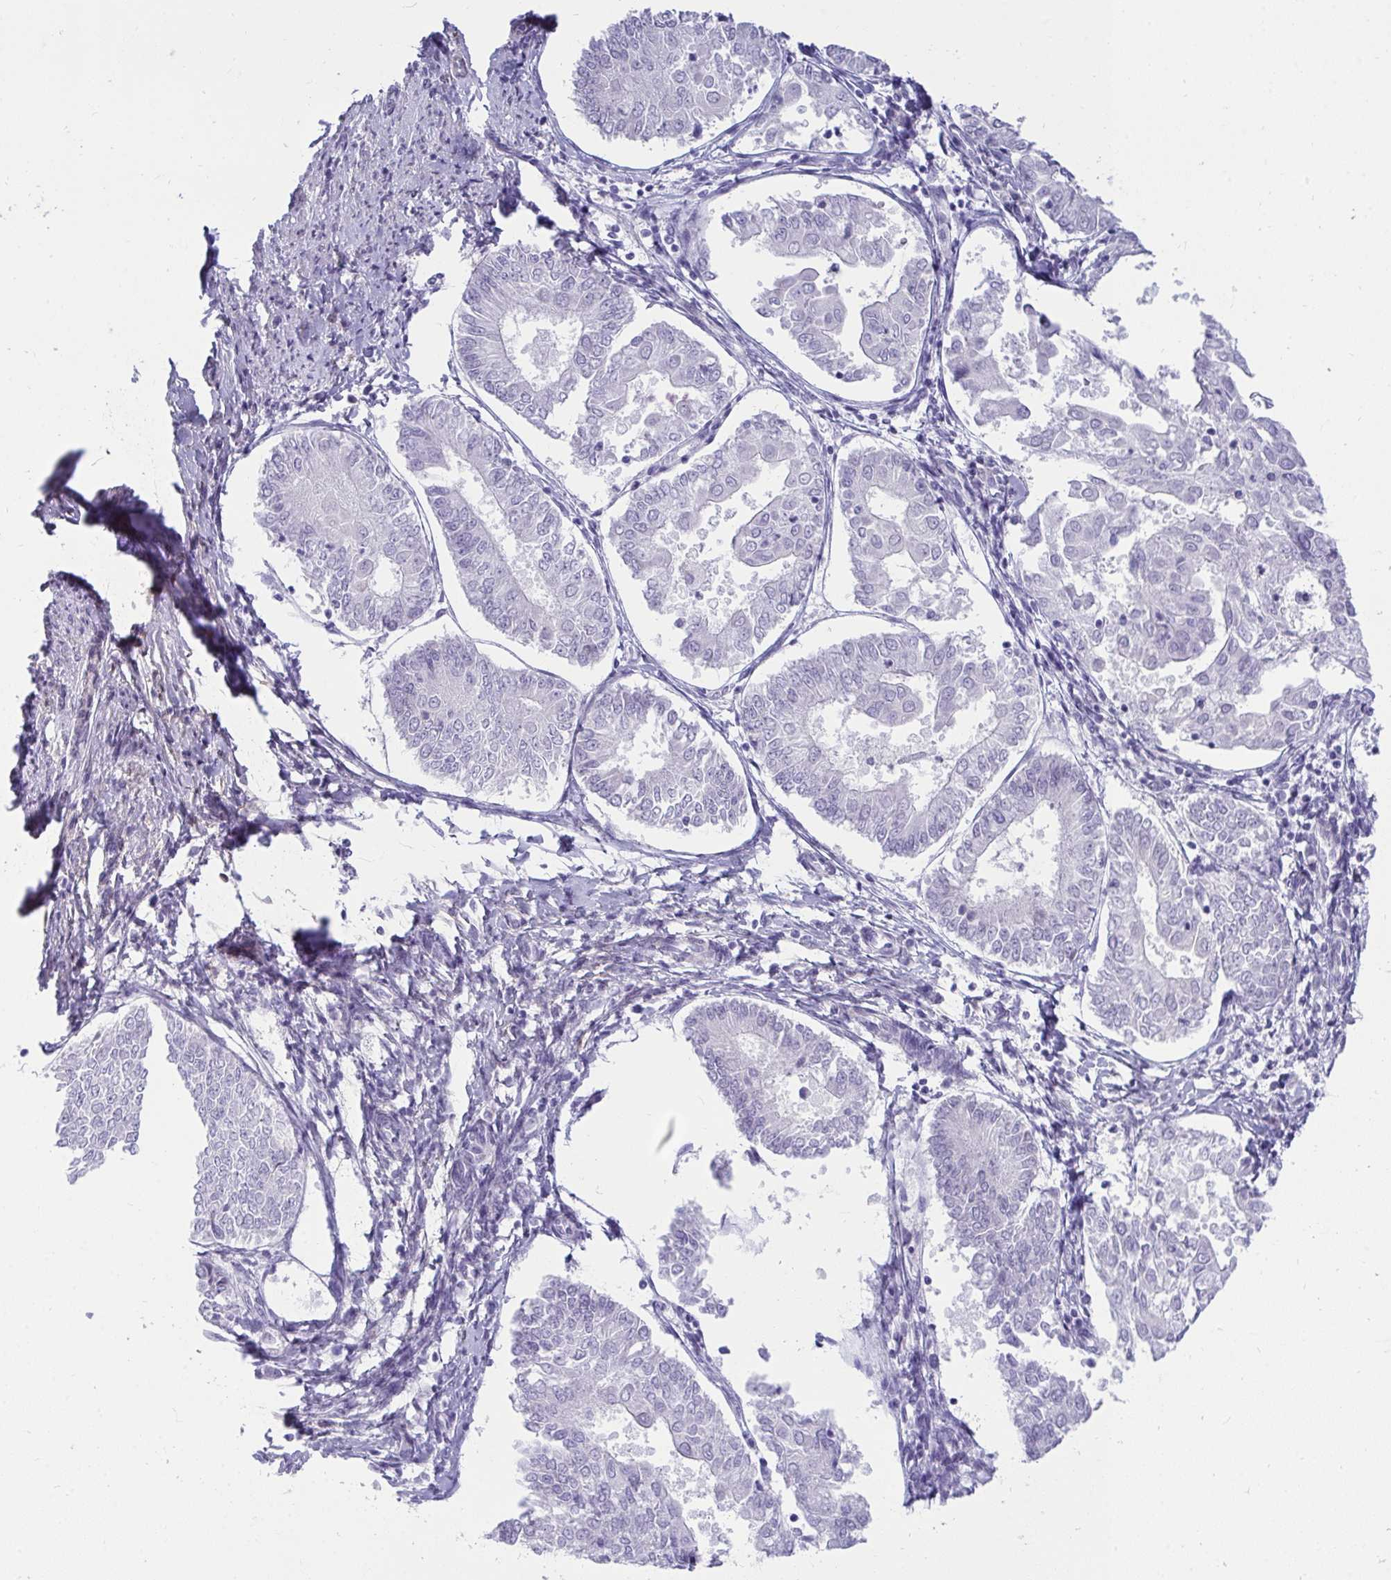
{"staining": {"intensity": "negative", "quantity": "none", "location": "none"}, "tissue": "endometrial cancer", "cell_type": "Tumor cells", "image_type": "cancer", "snomed": [{"axis": "morphology", "description": "Adenocarcinoma, NOS"}, {"axis": "topography", "description": "Endometrium"}], "caption": "Immunohistochemistry micrograph of neoplastic tissue: human adenocarcinoma (endometrial) stained with DAB displays no significant protein expression in tumor cells.", "gene": "HSPB6", "patient": {"sex": "female", "age": 68}}